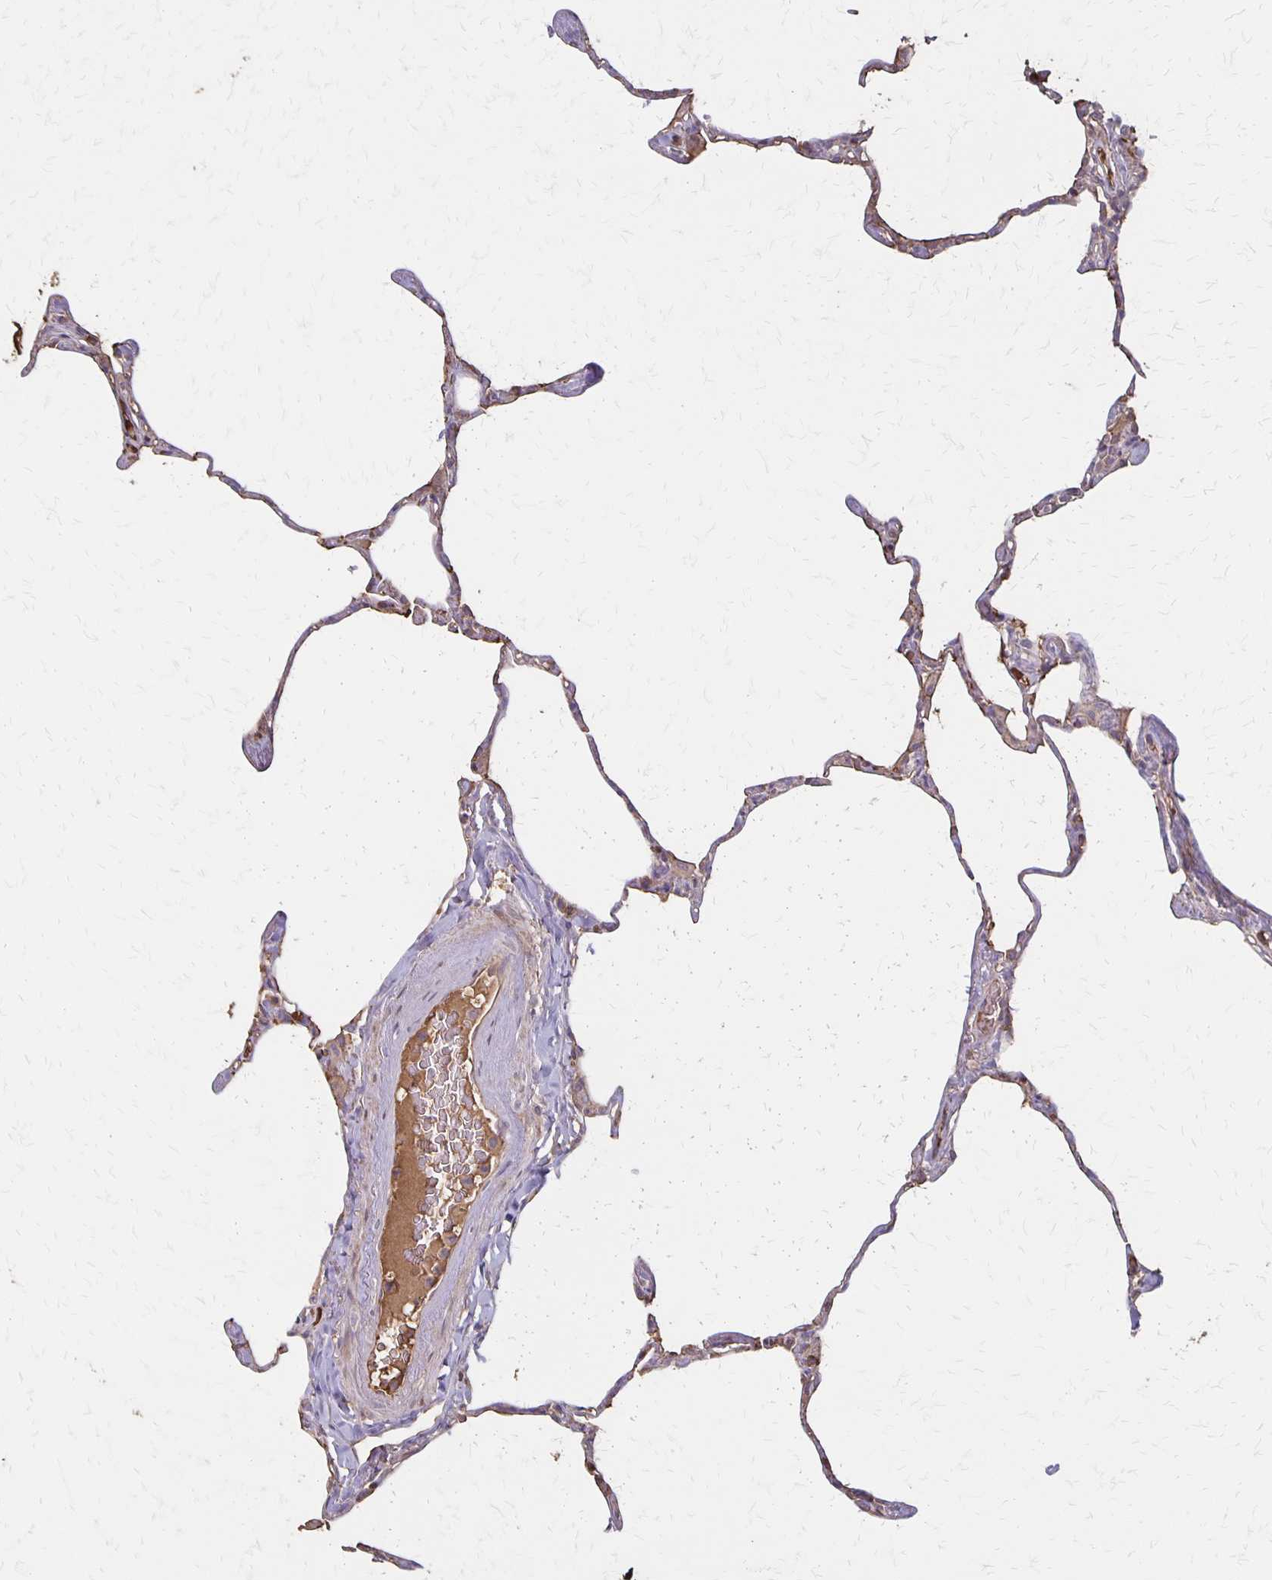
{"staining": {"intensity": "moderate", "quantity": ">75%", "location": "cytoplasmic/membranous"}, "tissue": "lung", "cell_type": "Alveolar cells", "image_type": "normal", "snomed": [{"axis": "morphology", "description": "Normal tissue, NOS"}, {"axis": "topography", "description": "Lung"}], "caption": "Protein staining by immunohistochemistry shows moderate cytoplasmic/membranous positivity in about >75% of alveolar cells in normal lung. (Stains: DAB in brown, nuclei in blue, Microscopy: brightfield microscopy at high magnification).", "gene": "PROM2", "patient": {"sex": "male", "age": 65}}